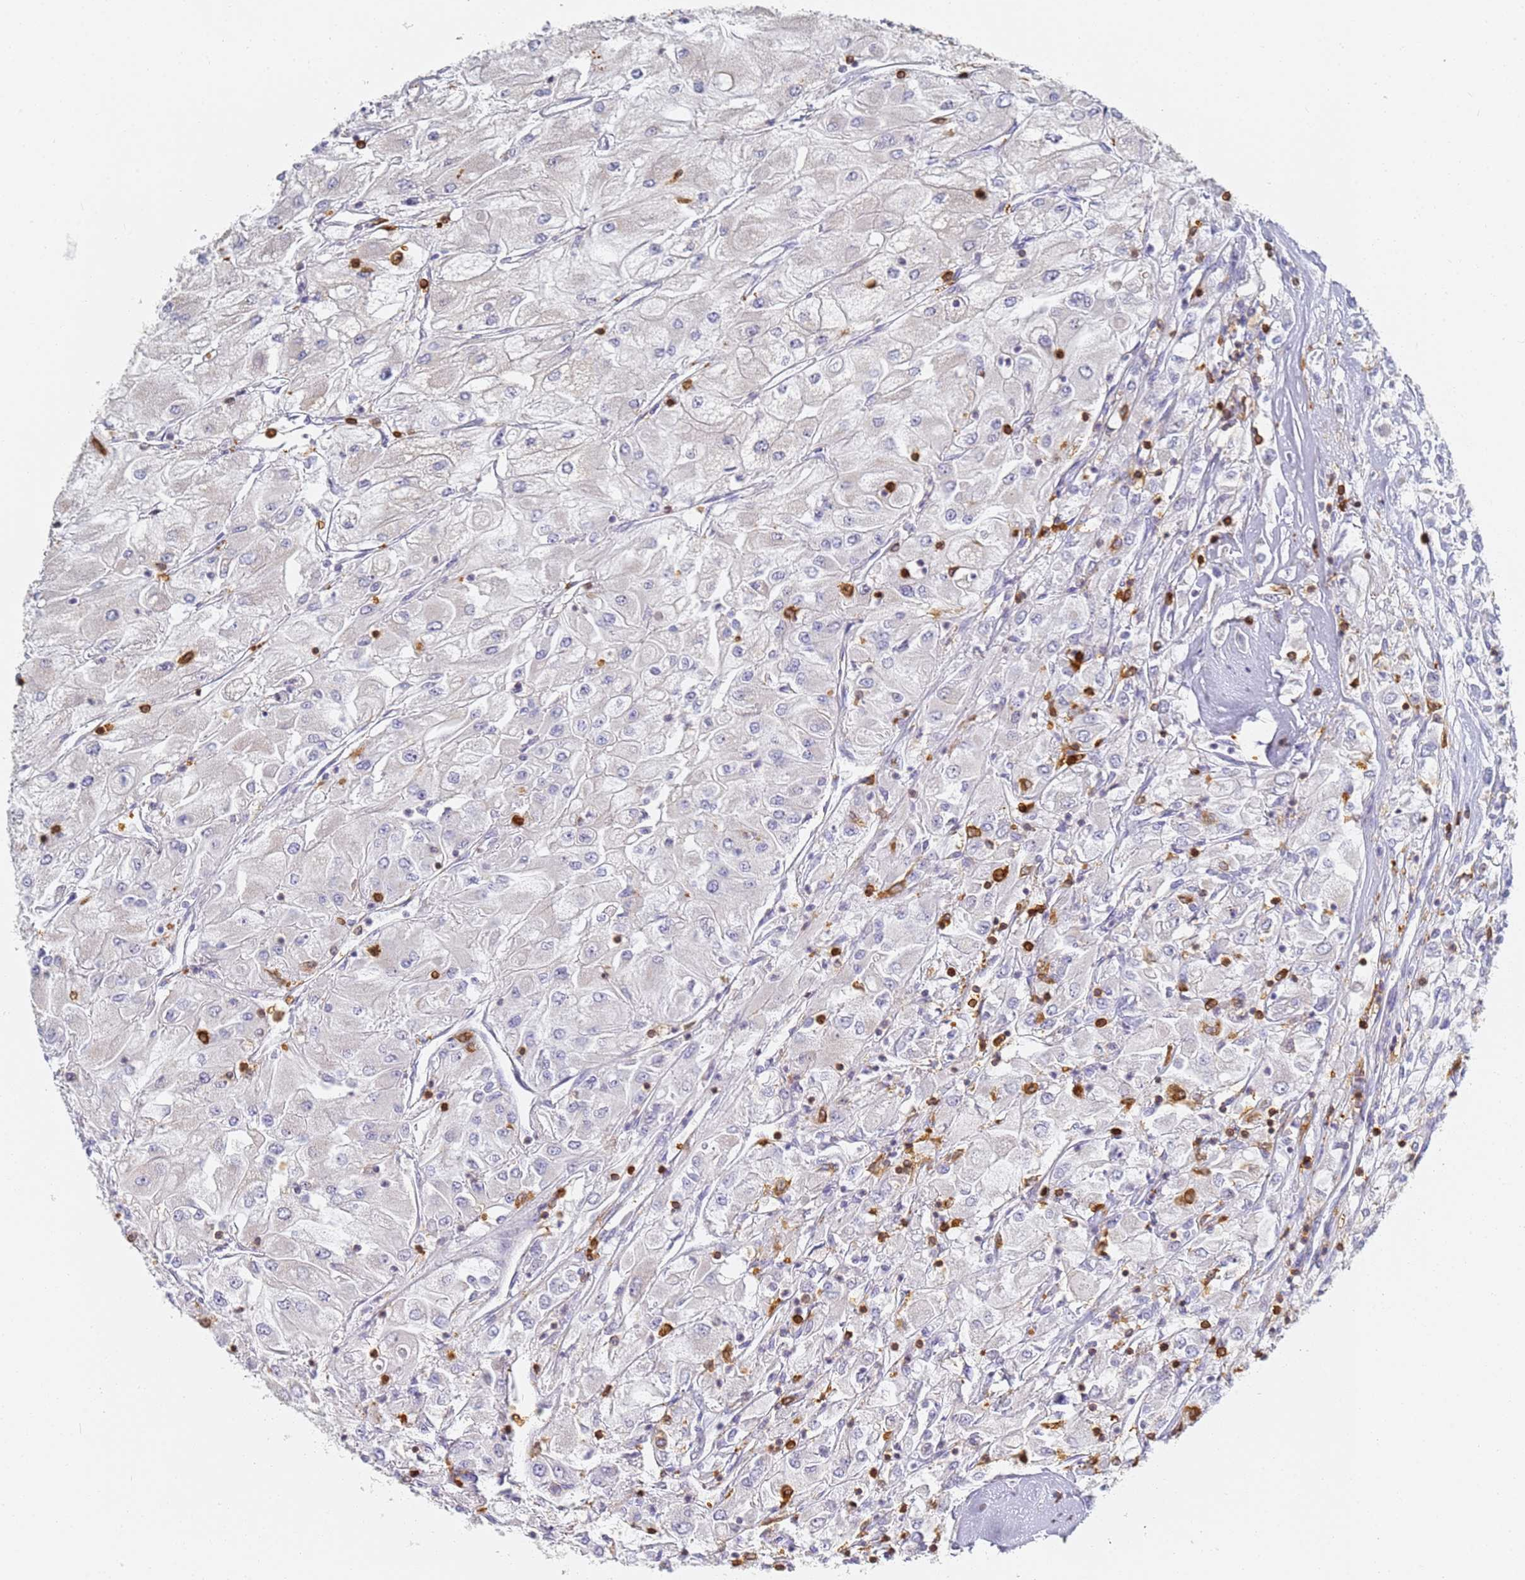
{"staining": {"intensity": "negative", "quantity": "none", "location": "none"}, "tissue": "renal cancer", "cell_type": "Tumor cells", "image_type": "cancer", "snomed": [{"axis": "morphology", "description": "Adenocarcinoma, NOS"}, {"axis": "topography", "description": "Kidney"}], "caption": "Immunohistochemical staining of human renal cancer demonstrates no significant expression in tumor cells.", "gene": "BIN2", "patient": {"sex": "male", "age": 80}}